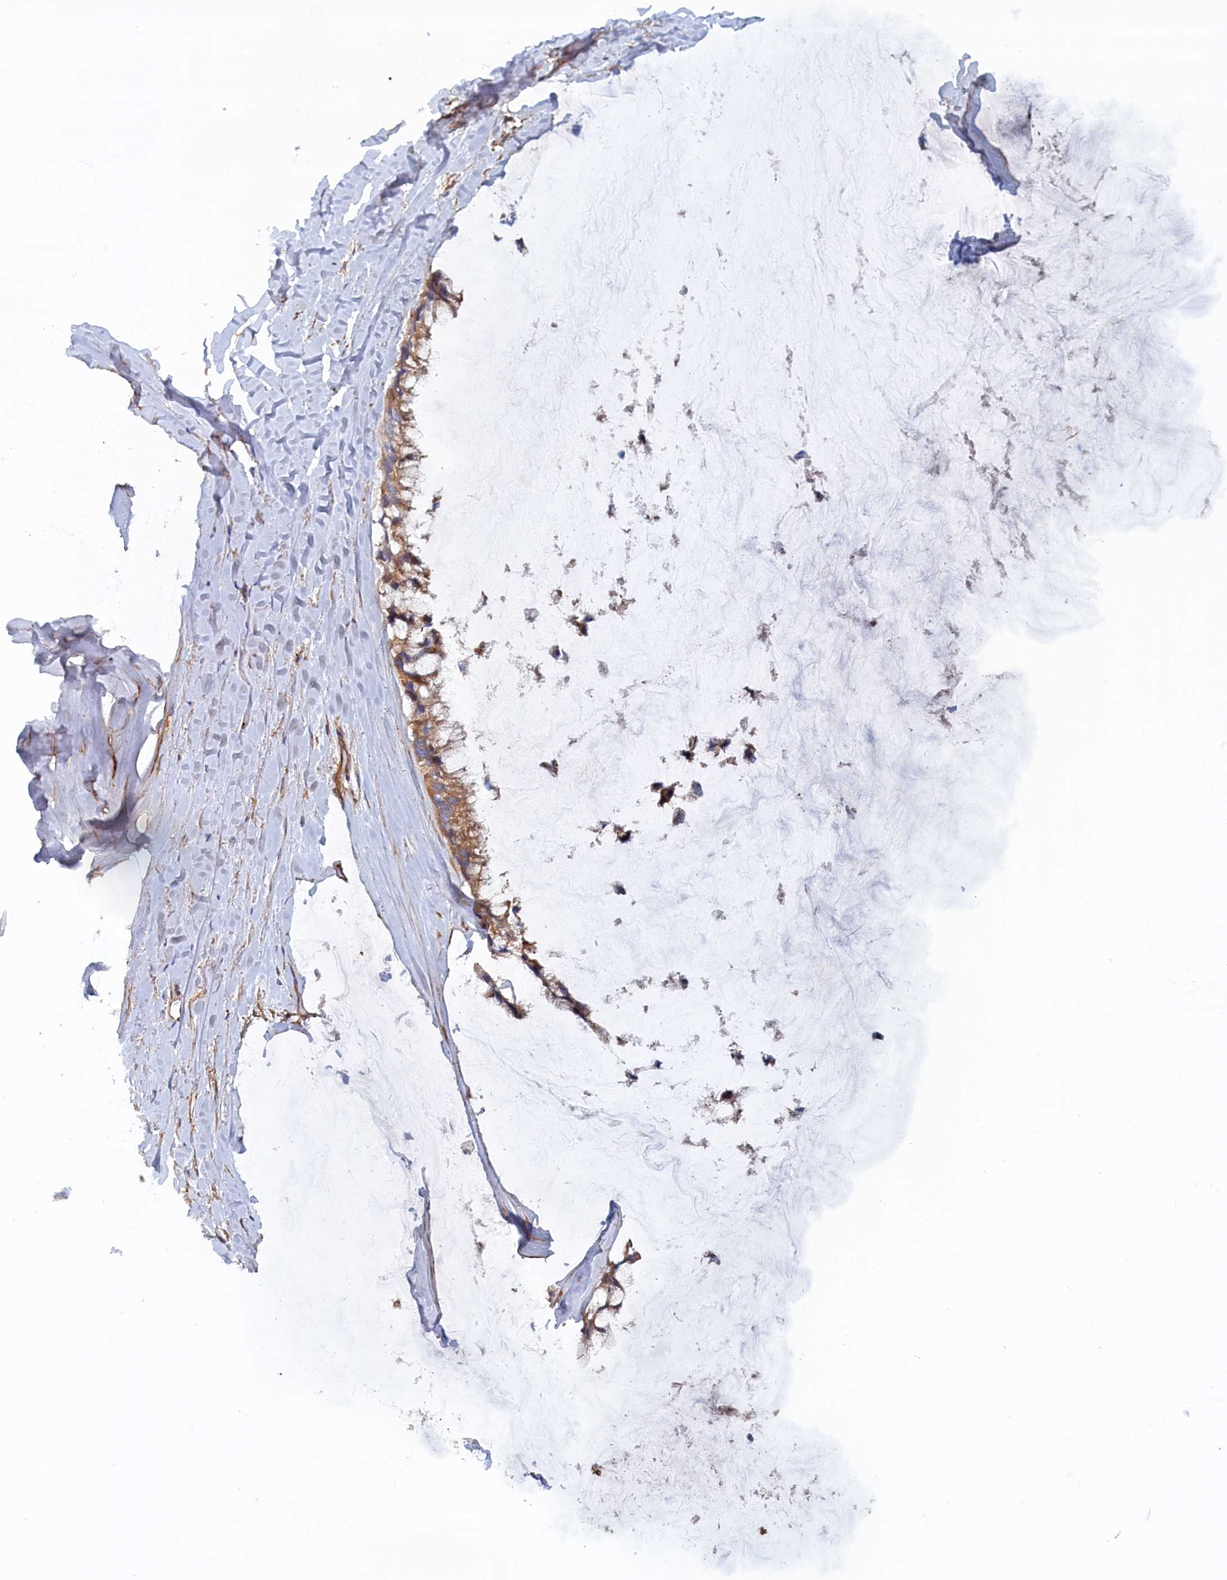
{"staining": {"intensity": "moderate", "quantity": ">75%", "location": "cytoplasmic/membranous"}, "tissue": "ovarian cancer", "cell_type": "Tumor cells", "image_type": "cancer", "snomed": [{"axis": "morphology", "description": "Cystadenocarcinoma, mucinous, NOS"}, {"axis": "topography", "description": "Ovary"}], "caption": "This histopathology image exhibits IHC staining of mucinous cystadenocarcinoma (ovarian), with medium moderate cytoplasmic/membranous expression in about >75% of tumor cells.", "gene": "TMEM196", "patient": {"sex": "female", "age": 39}}